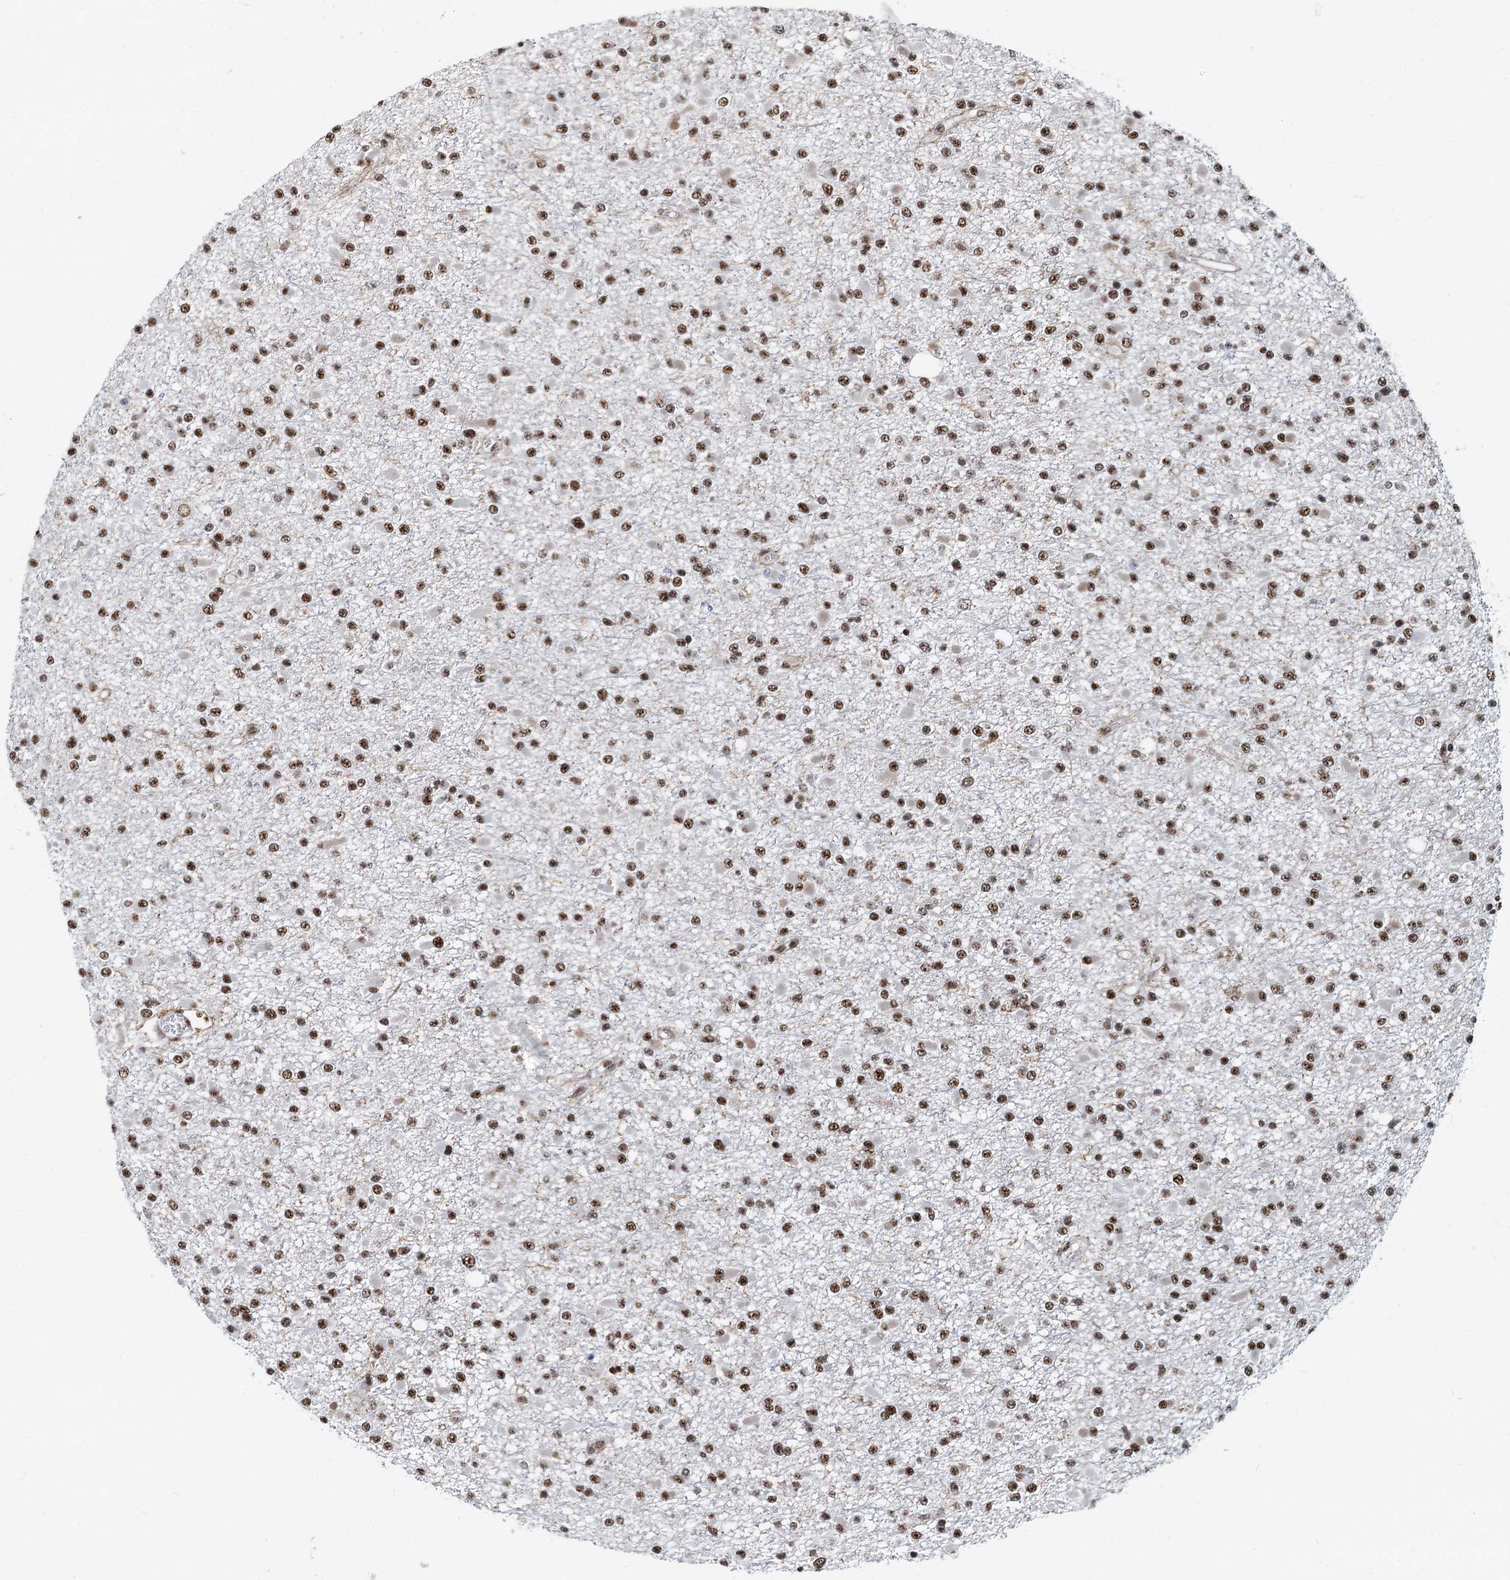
{"staining": {"intensity": "moderate", "quantity": ">75%", "location": "nuclear"}, "tissue": "glioma", "cell_type": "Tumor cells", "image_type": "cancer", "snomed": [{"axis": "morphology", "description": "Glioma, malignant, Low grade"}, {"axis": "topography", "description": "Brain"}], "caption": "This photomicrograph demonstrates immunohistochemistry (IHC) staining of low-grade glioma (malignant), with medium moderate nuclear positivity in approximately >75% of tumor cells.", "gene": "RBM26", "patient": {"sex": "female", "age": 22}}